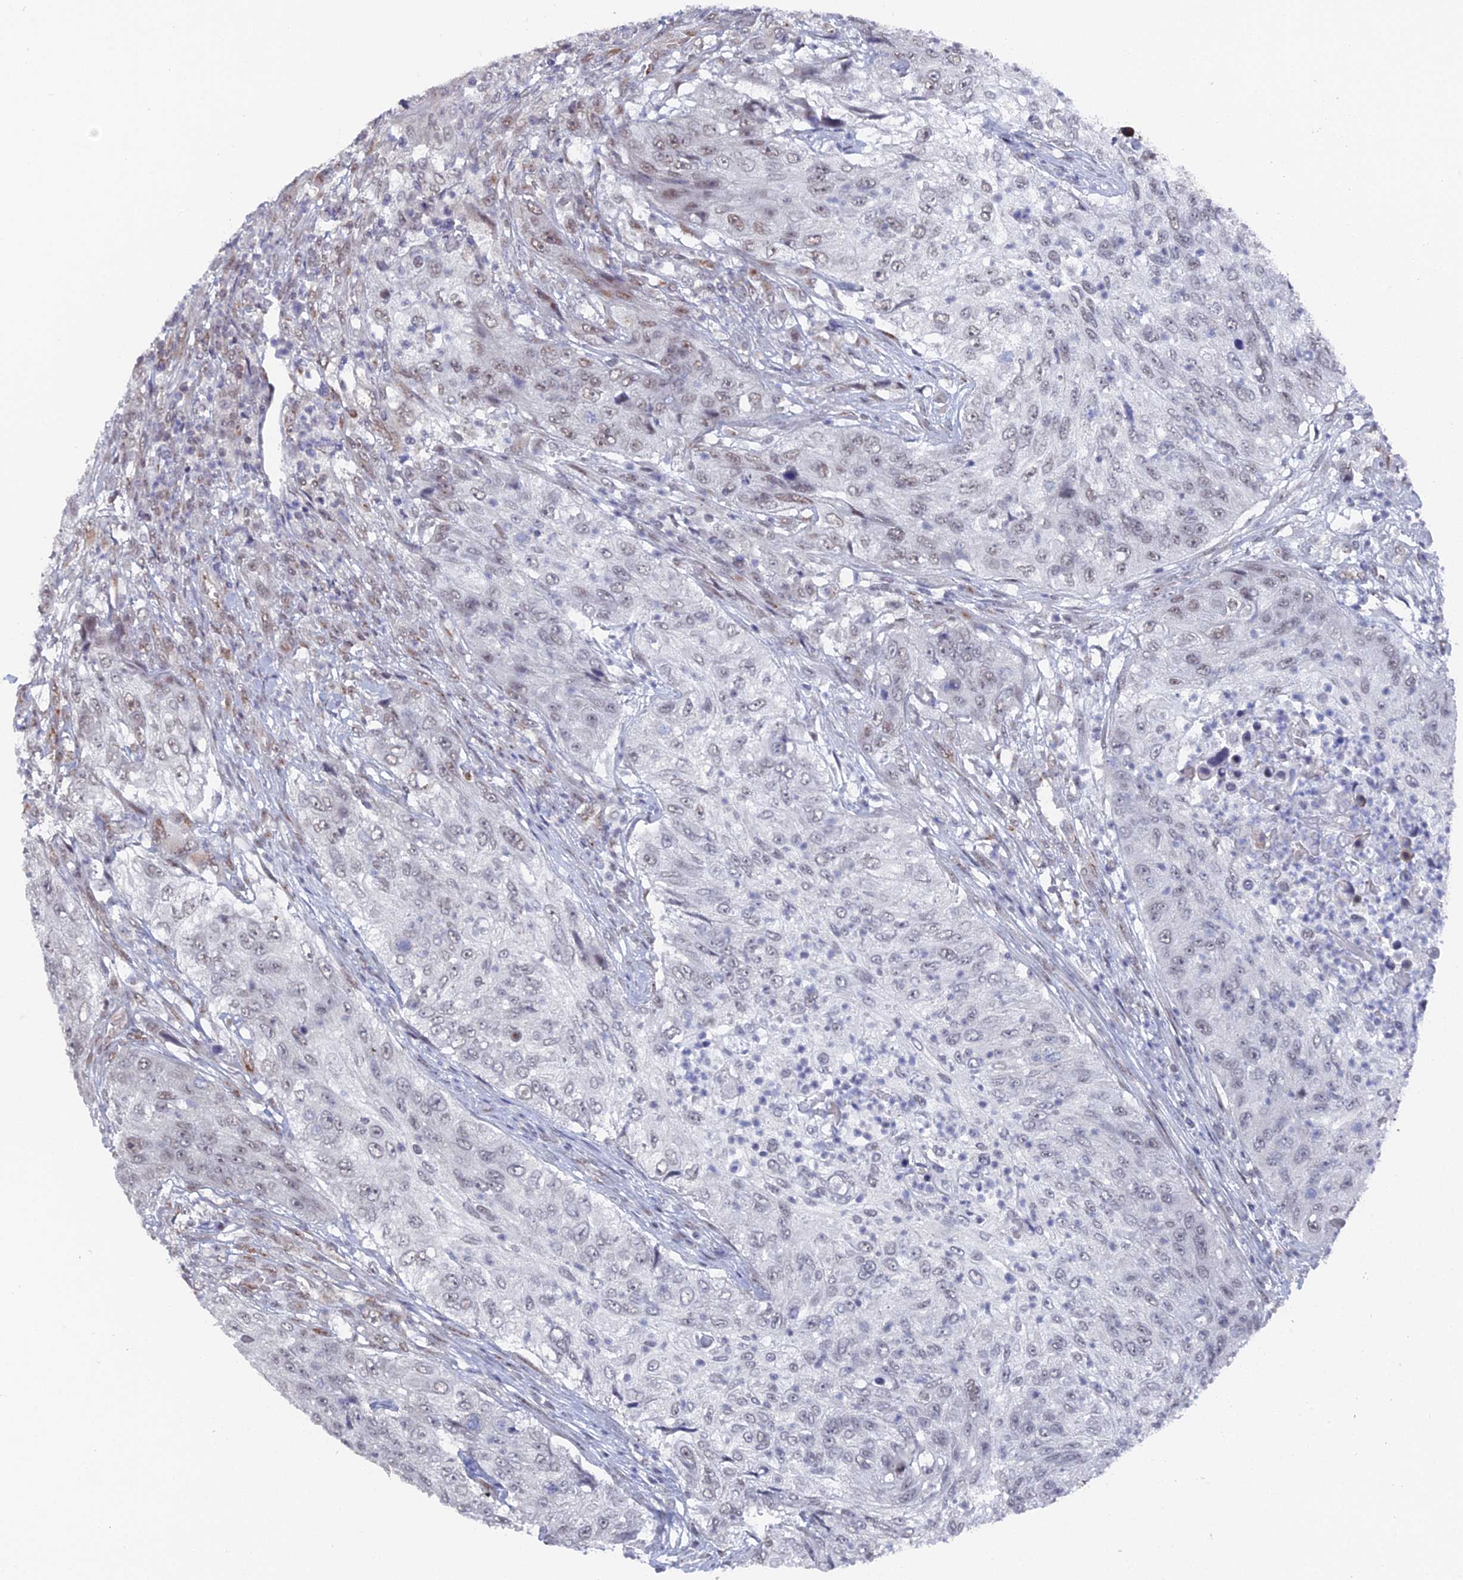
{"staining": {"intensity": "weak", "quantity": "<25%", "location": "nuclear"}, "tissue": "urothelial cancer", "cell_type": "Tumor cells", "image_type": "cancer", "snomed": [{"axis": "morphology", "description": "Urothelial carcinoma, High grade"}, {"axis": "topography", "description": "Urinary bladder"}], "caption": "Immunohistochemistry (IHC) of human high-grade urothelial carcinoma reveals no staining in tumor cells.", "gene": "FHIP2A", "patient": {"sex": "female", "age": 60}}